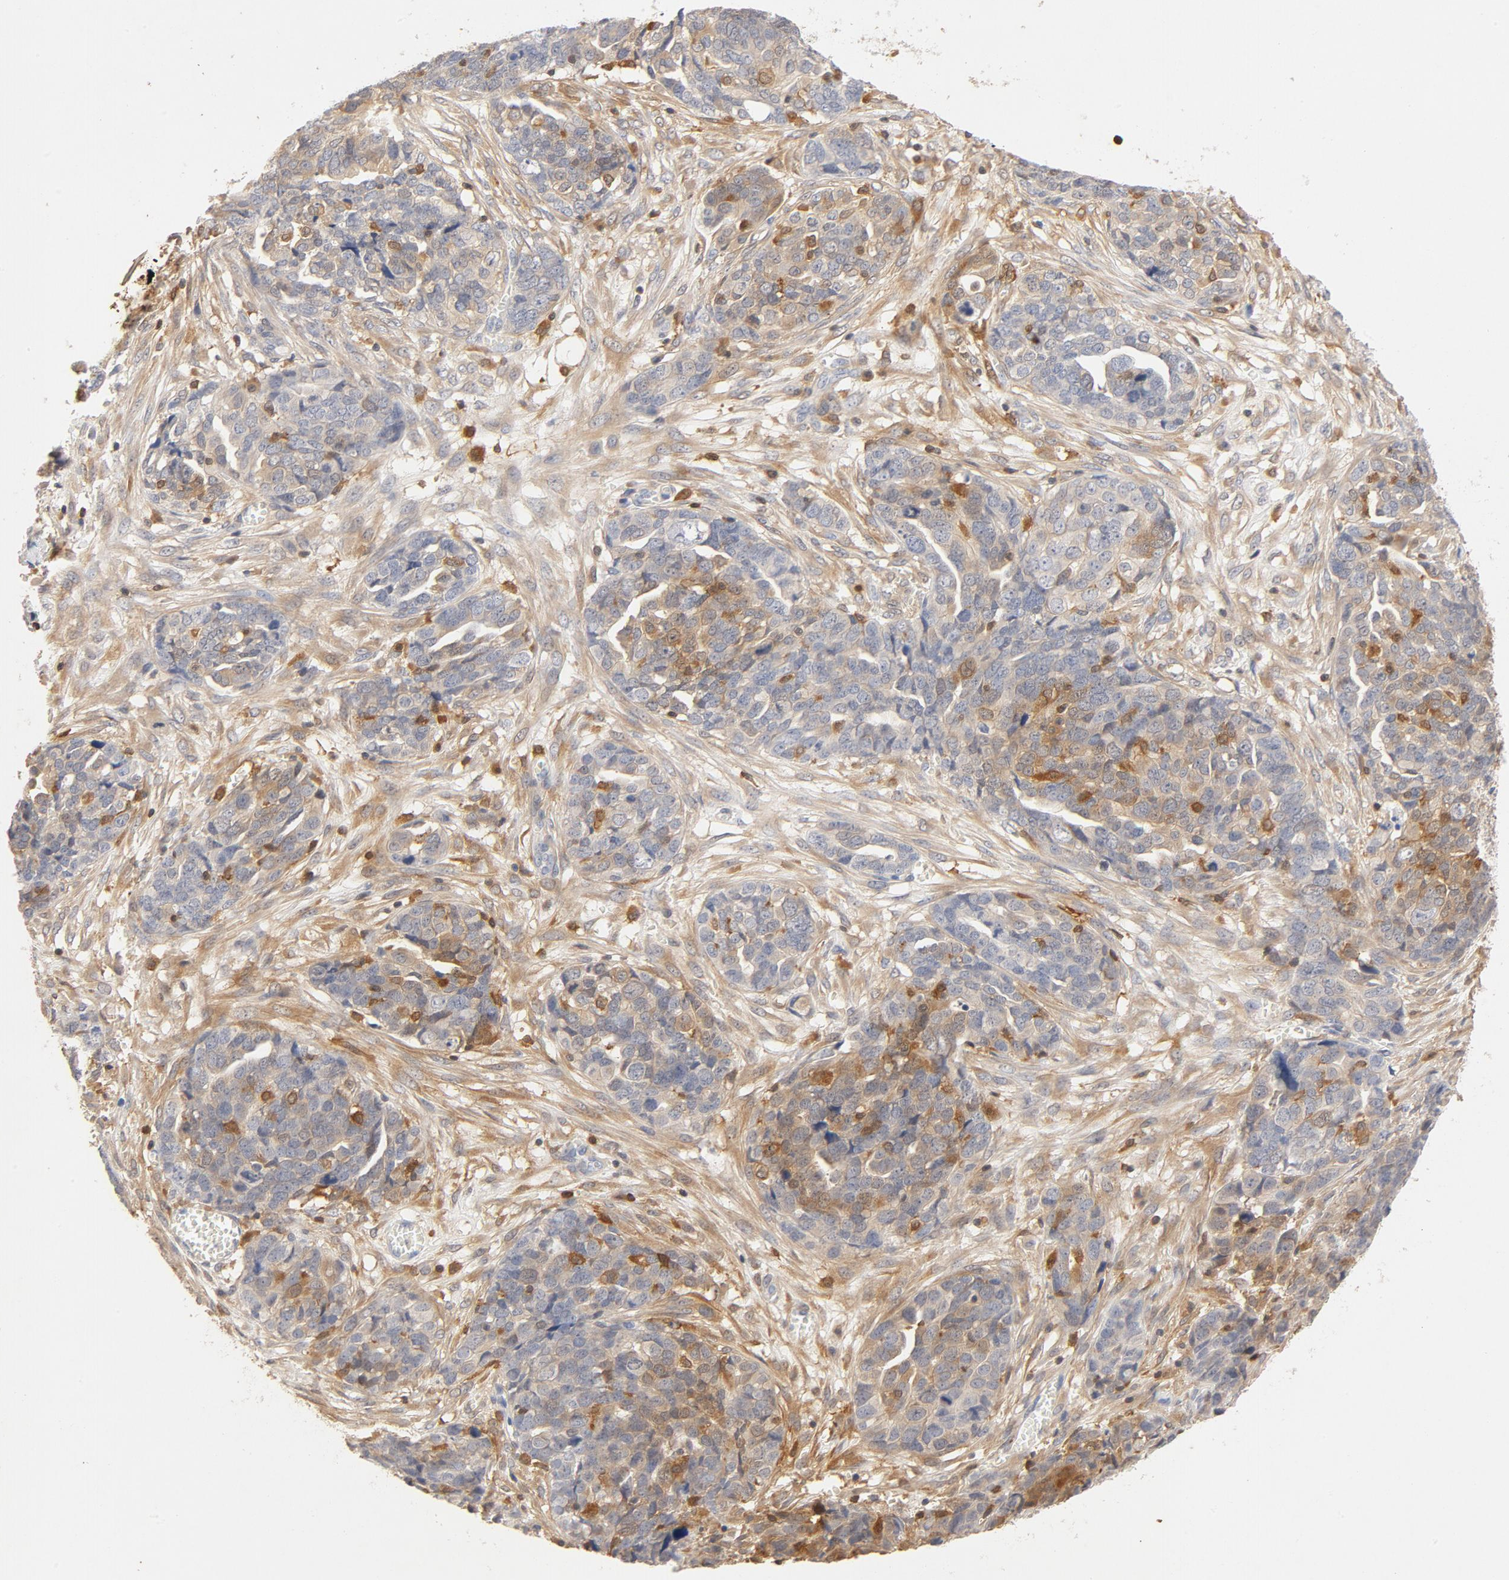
{"staining": {"intensity": "moderate", "quantity": "25%-75%", "location": "cytoplasmic/membranous"}, "tissue": "ovarian cancer", "cell_type": "Tumor cells", "image_type": "cancer", "snomed": [{"axis": "morphology", "description": "Normal tissue, NOS"}, {"axis": "morphology", "description": "Cystadenocarcinoma, serous, NOS"}, {"axis": "topography", "description": "Fallopian tube"}, {"axis": "topography", "description": "Ovary"}], "caption": "Moderate cytoplasmic/membranous protein positivity is appreciated in about 25%-75% of tumor cells in ovarian serous cystadenocarcinoma.", "gene": "STAT1", "patient": {"sex": "female", "age": 56}}